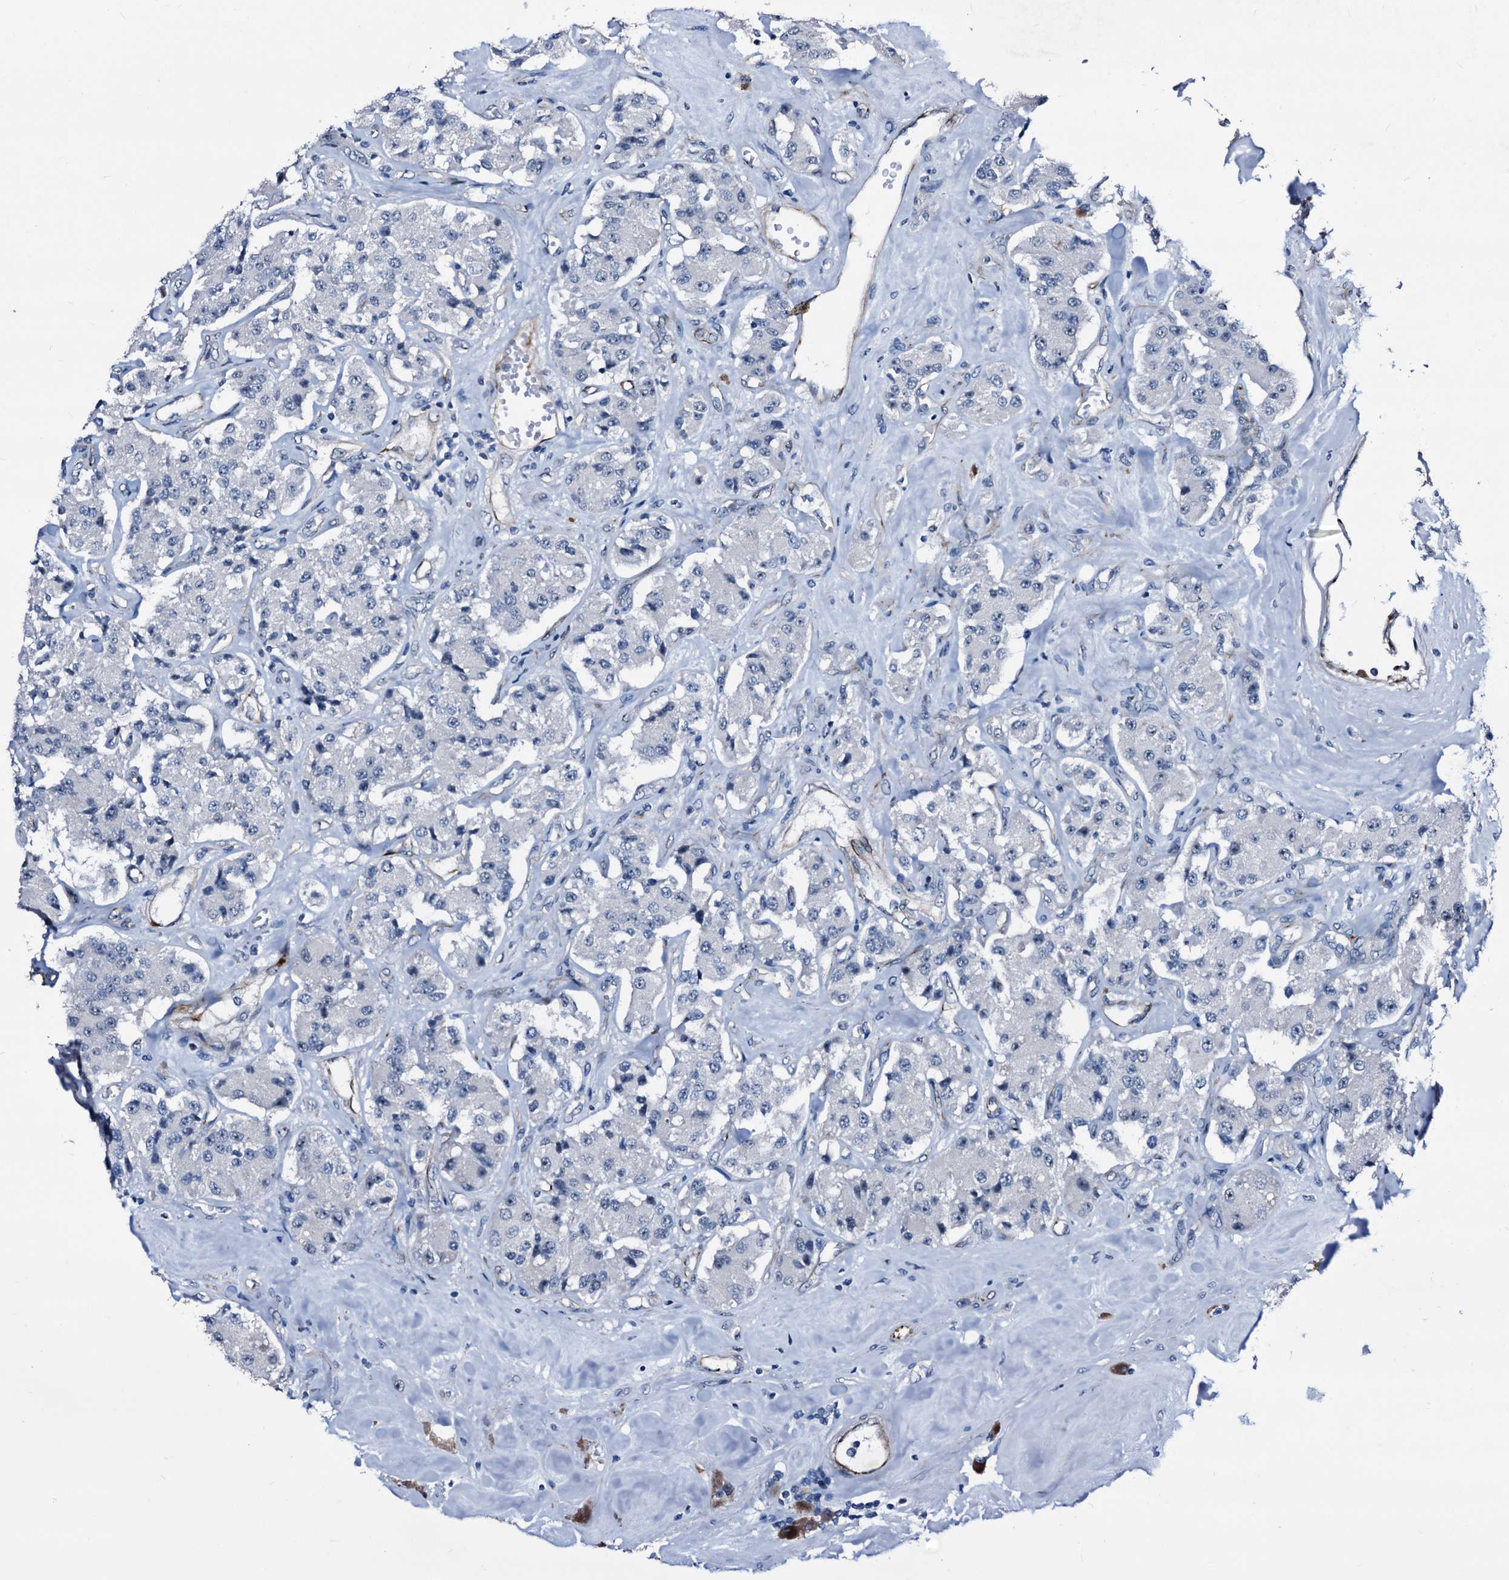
{"staining": {"intensity": "negative", "quantity": "none", "location": "none"}, "tissue": "carcinoid", "cell_type": "Tumor cells", "image_type": "cancer", "snomed": [{"axis": "morphology", "description": "Carcinoid, malignant, NOS"}, {"axis": "topography", "description": "Pancreas"}], "caption": "Carcinoid was stained to show a protein in brown. There is no significant expression in tumor cells. (Immunohistochemistry (ihc), brightfield microscopy, high magnification).", "gene": "EMG1", "patient": {"sex": "male", "age": 41}}